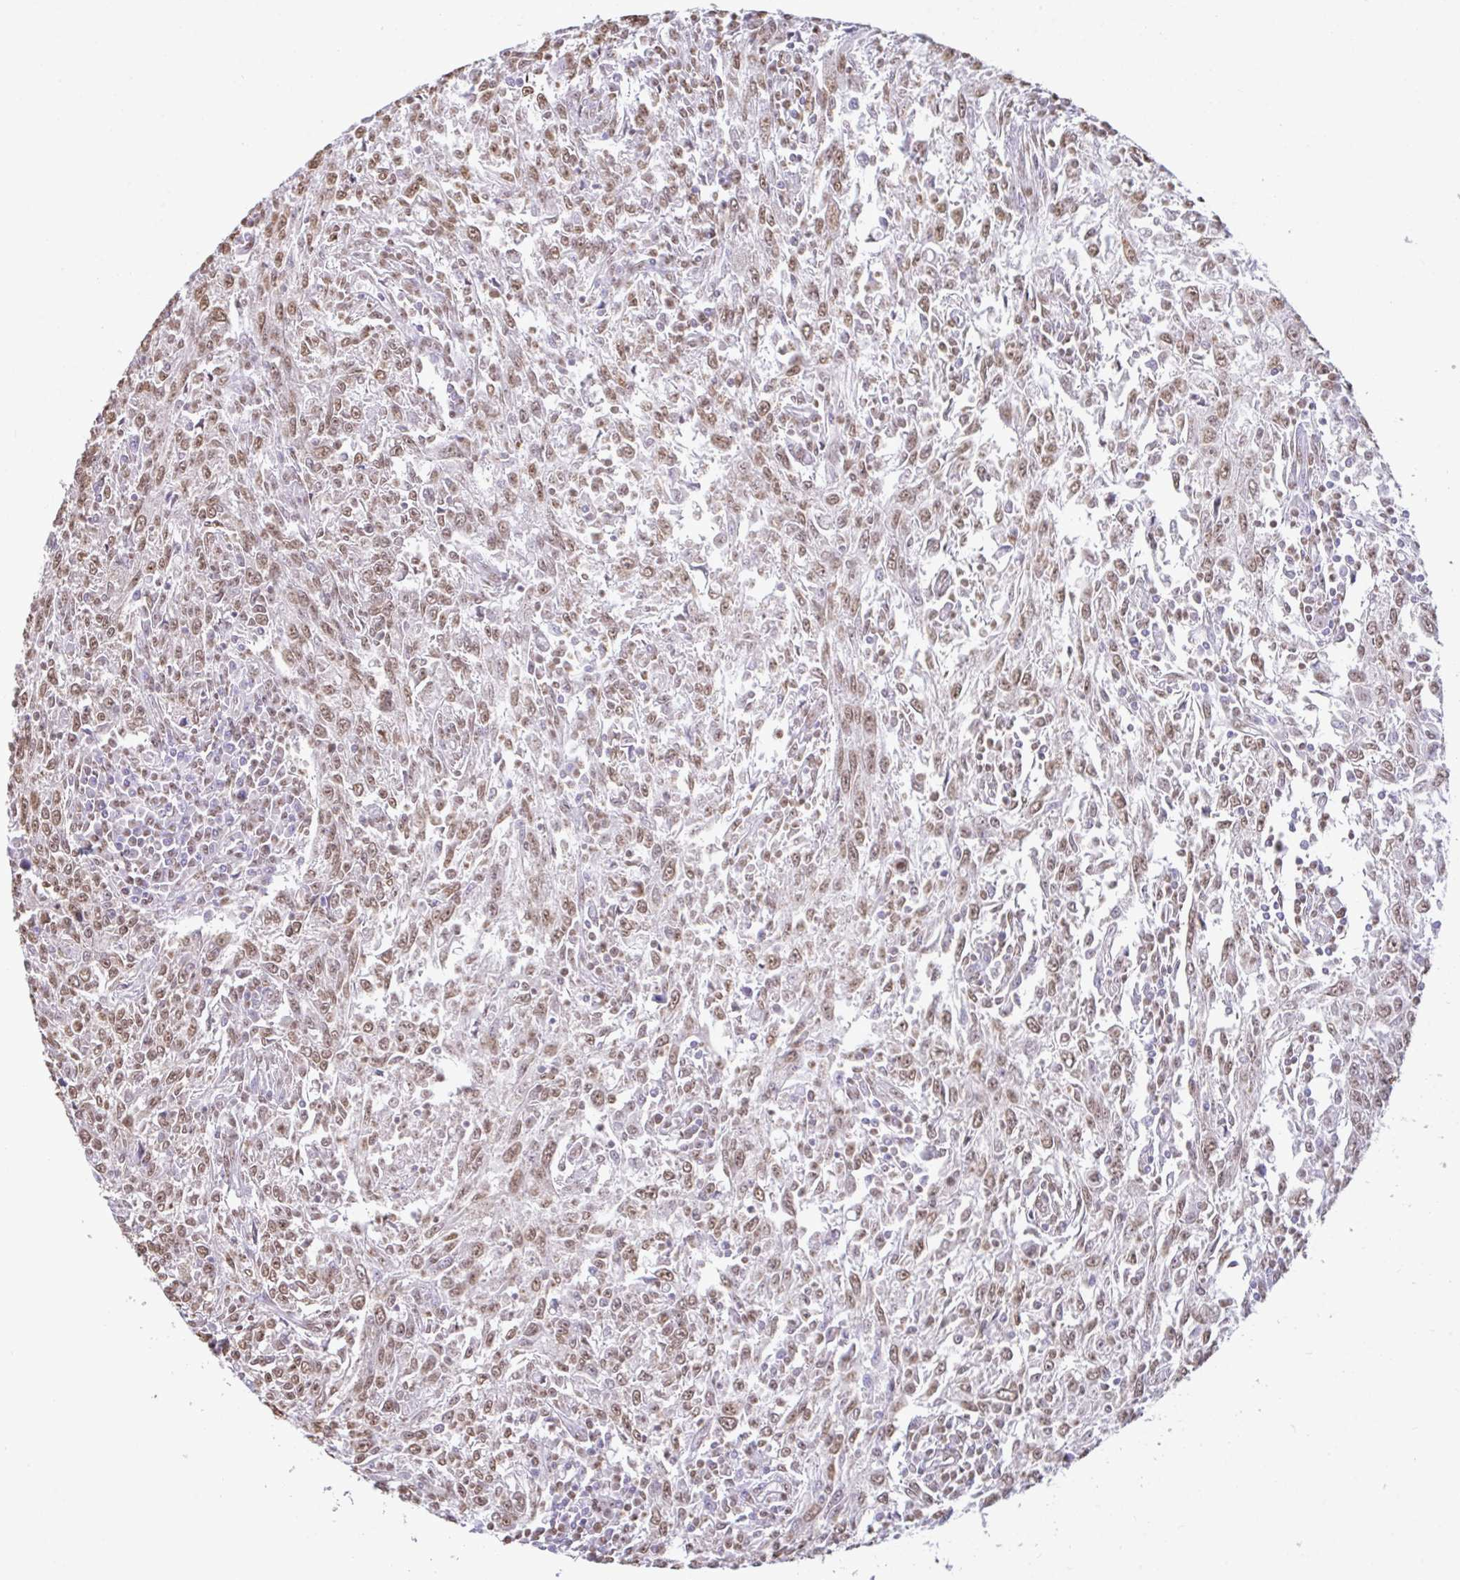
{"staining": {"intensity": "moderate", "quantity": ">75%", "location": "nuclear"}, "tissue": "breast cancer", "cell_type": "Tumor cells", "image_type": "cancer", "snomed": [{"axis": "morphology", "description": "Duct carcinoma"}, {"axis": "topography", "description": "Breast"}], "caption": "Immunohistochemical staining of human breast intraductal carcinoma demonstrates medium levels of moderate nuclear protein positivity in about >75% of tumor cells.", "gene": "SEMA6B", "patient": {"sex": "female", "age": 50}}